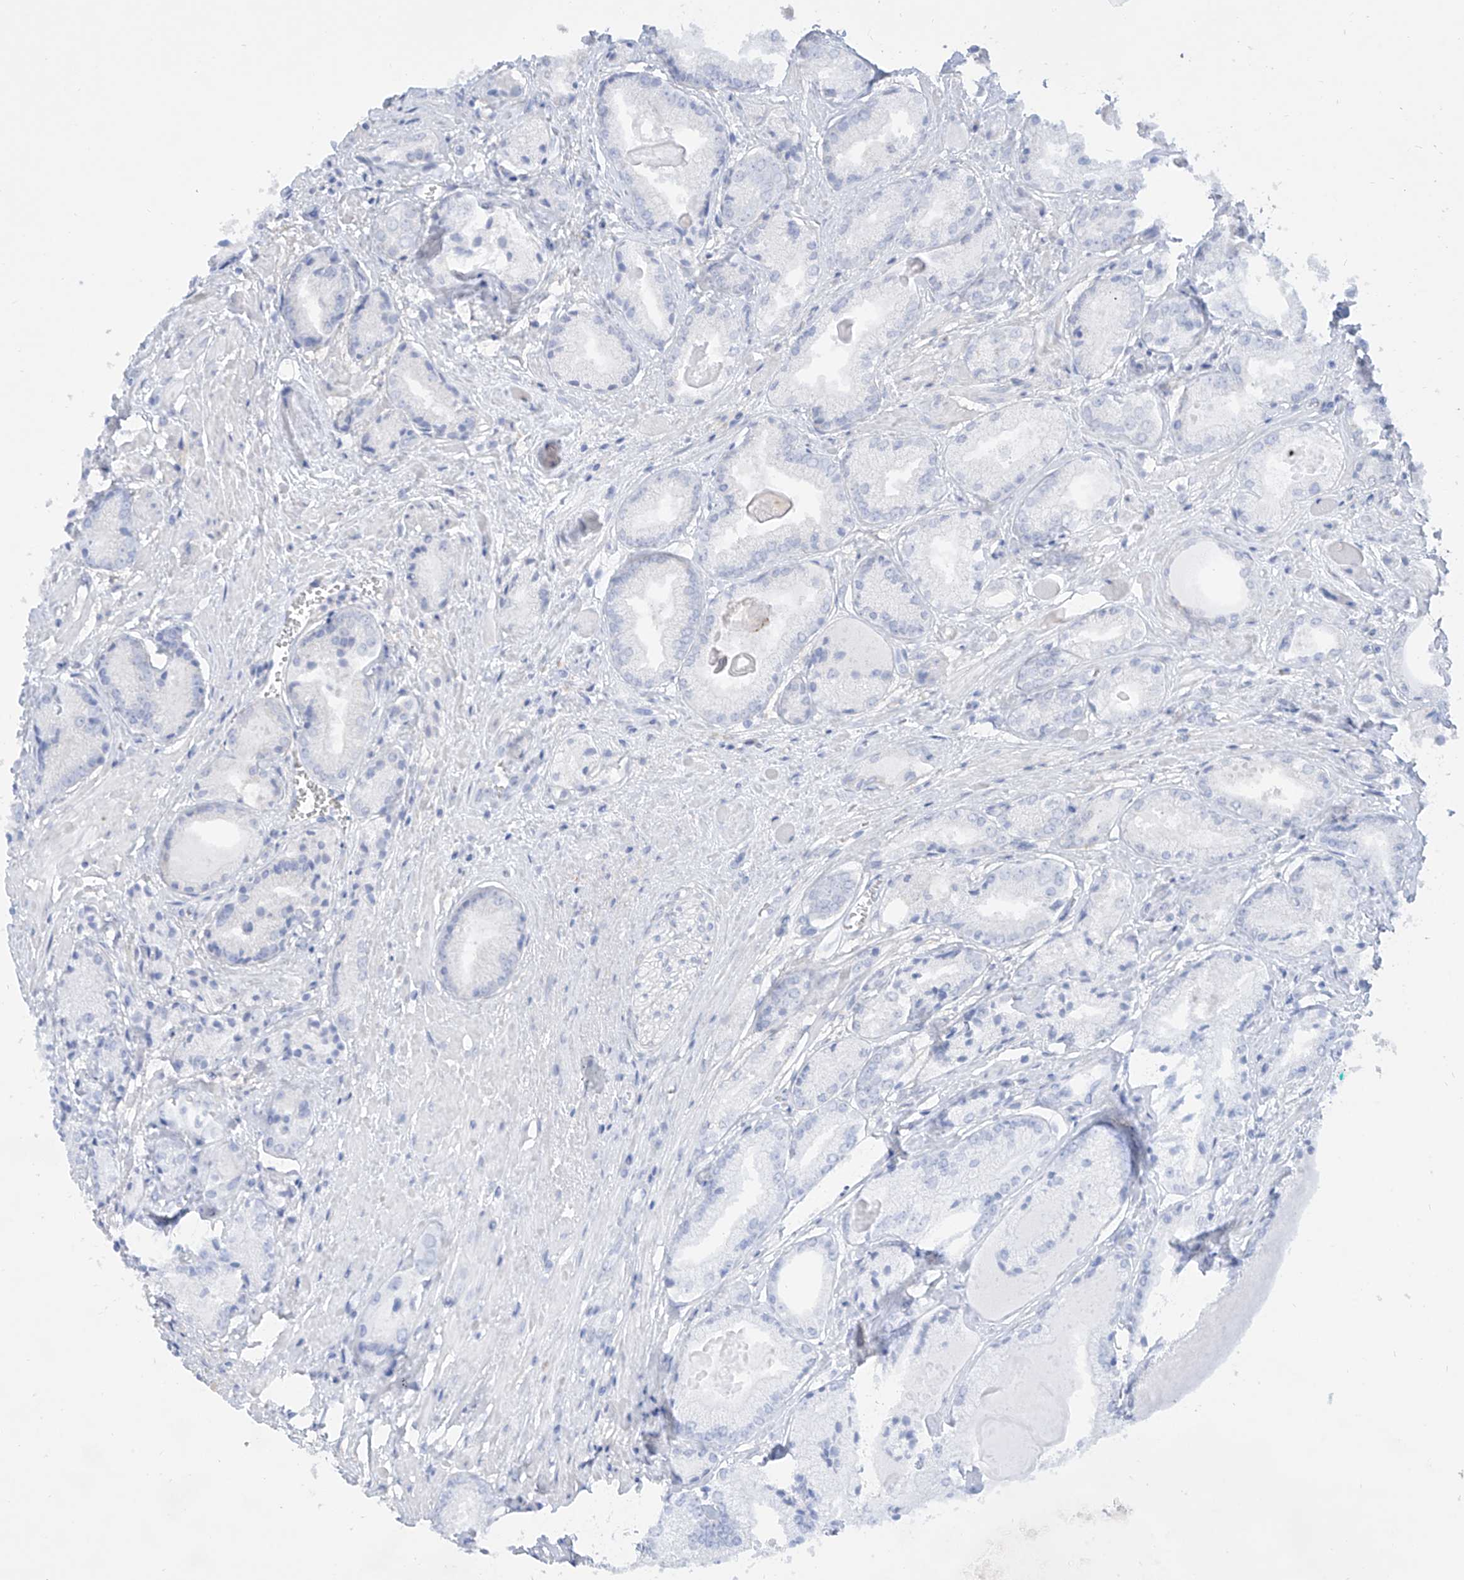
{"staining": {"intensity": "negative", "quantity": "none", "location": "none"}, "tissue": "prostate cancer", "cell_type": "Tumor cells", "image_type": "cancer", "snomed": [{"axis": "morphology", "description": "Adenocarcinoma, Low grade"}, {"axis": "topography", "description": "Prostate"}], "caption": "Immunohistochemistry of human prostate cancer (adenocarcinoma (low-grade)) exhibits no positivity in tumor cells.", "gene": "PDXK", "patient": {"sex": "male", "age": 60}}